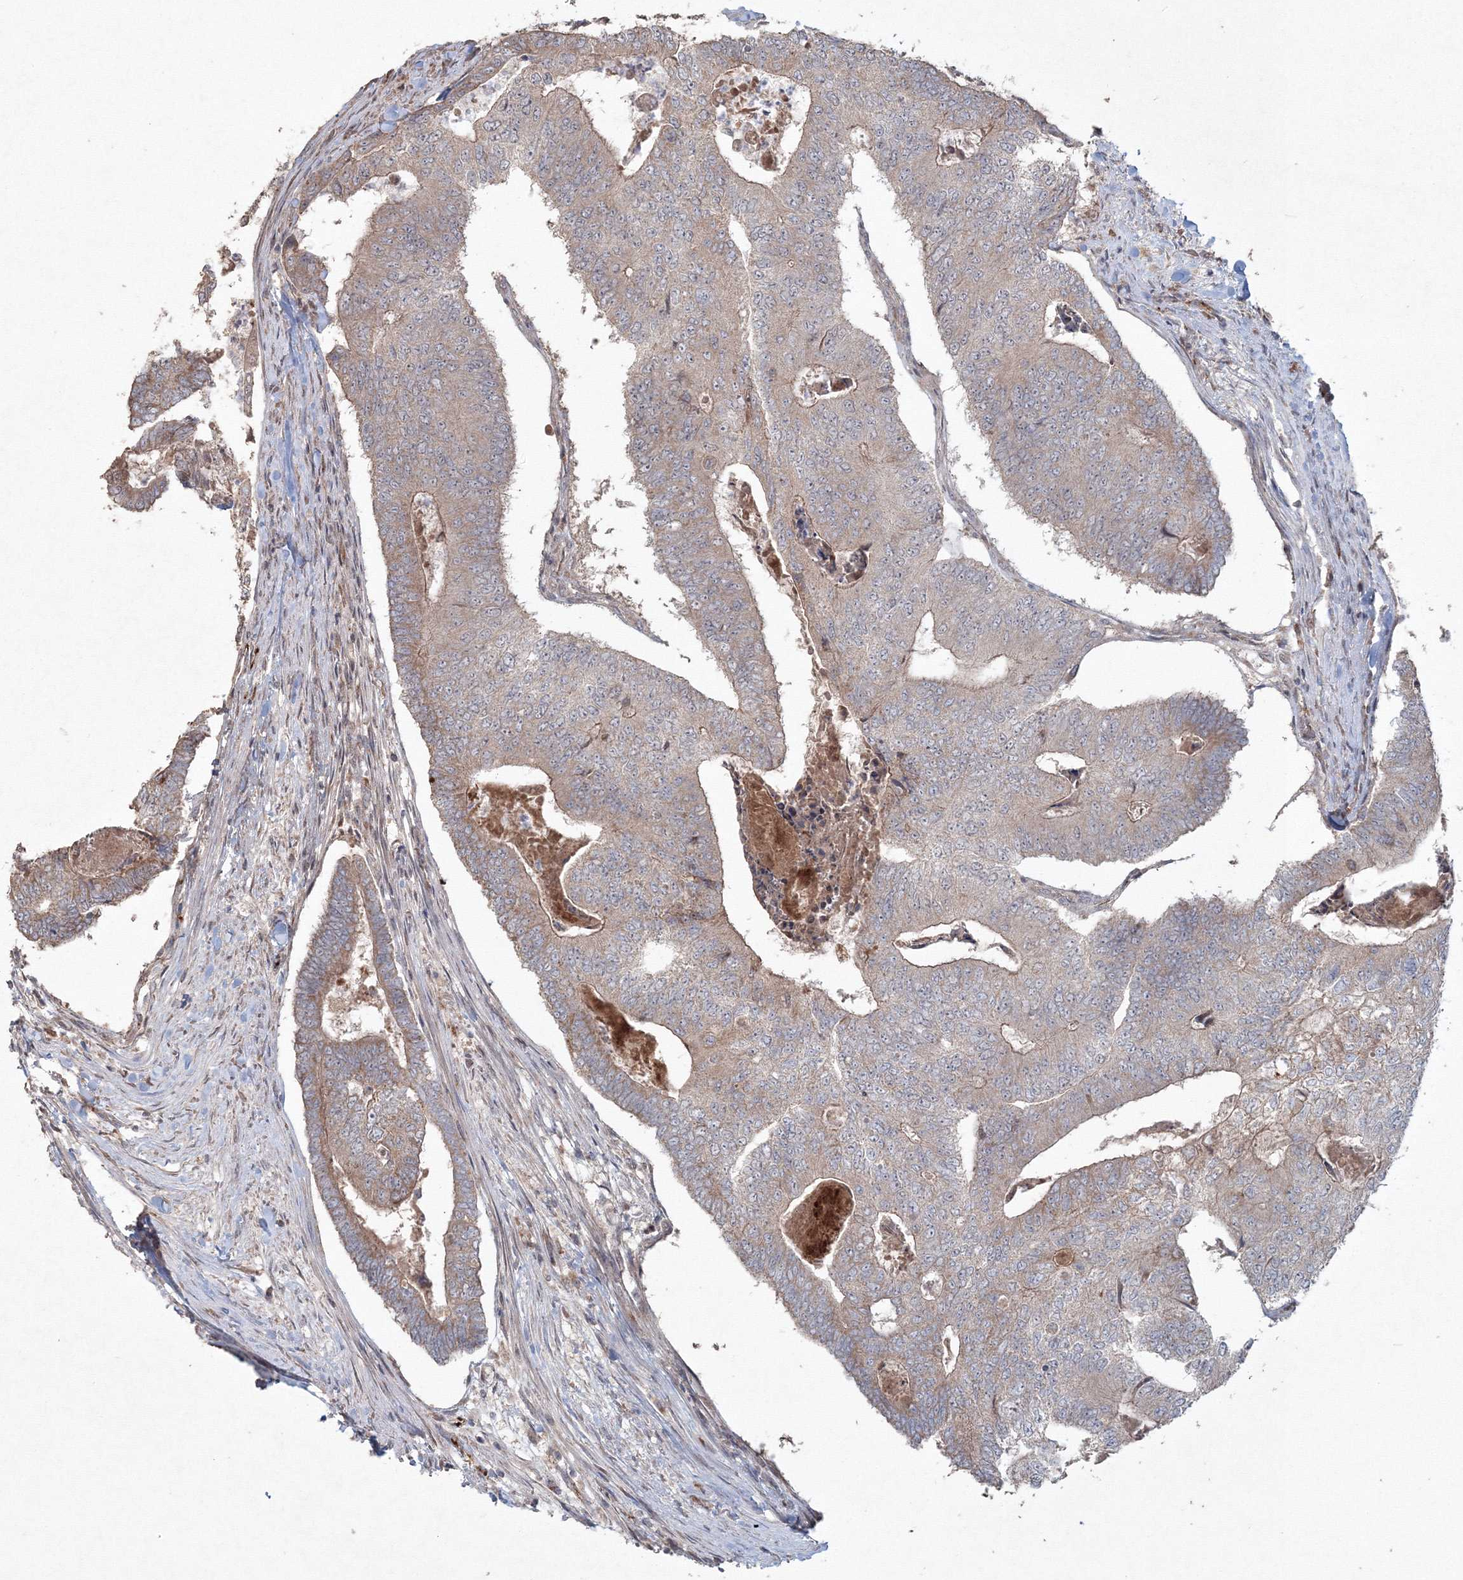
{"staining": {"intensity": "weak", "quantity": "25%-75%", "location": "cytoplasmic/membranous"}, "tissue": "colorectal cancer", "cell_type": "Tumor cells", "image_type": "cancer", "snomed": [{"axis": "morphology", "description": "Adenocarcinoma, NOS"}, {"axis": "topography", "description": "Colon"}], "caption": "The photomicrograph demonstrates a brown stain indicating the presence of a protein in the cytoplasmic/membranous of tumor cells in colorectal cancer (adenocarcinoma). Using DAB (brown) and hematoxylin (blue) stains, captured at high magnification using brightfield microscopy.", "gene": "ANAPC16", "patient": {"sex": "female", "age": 67}}